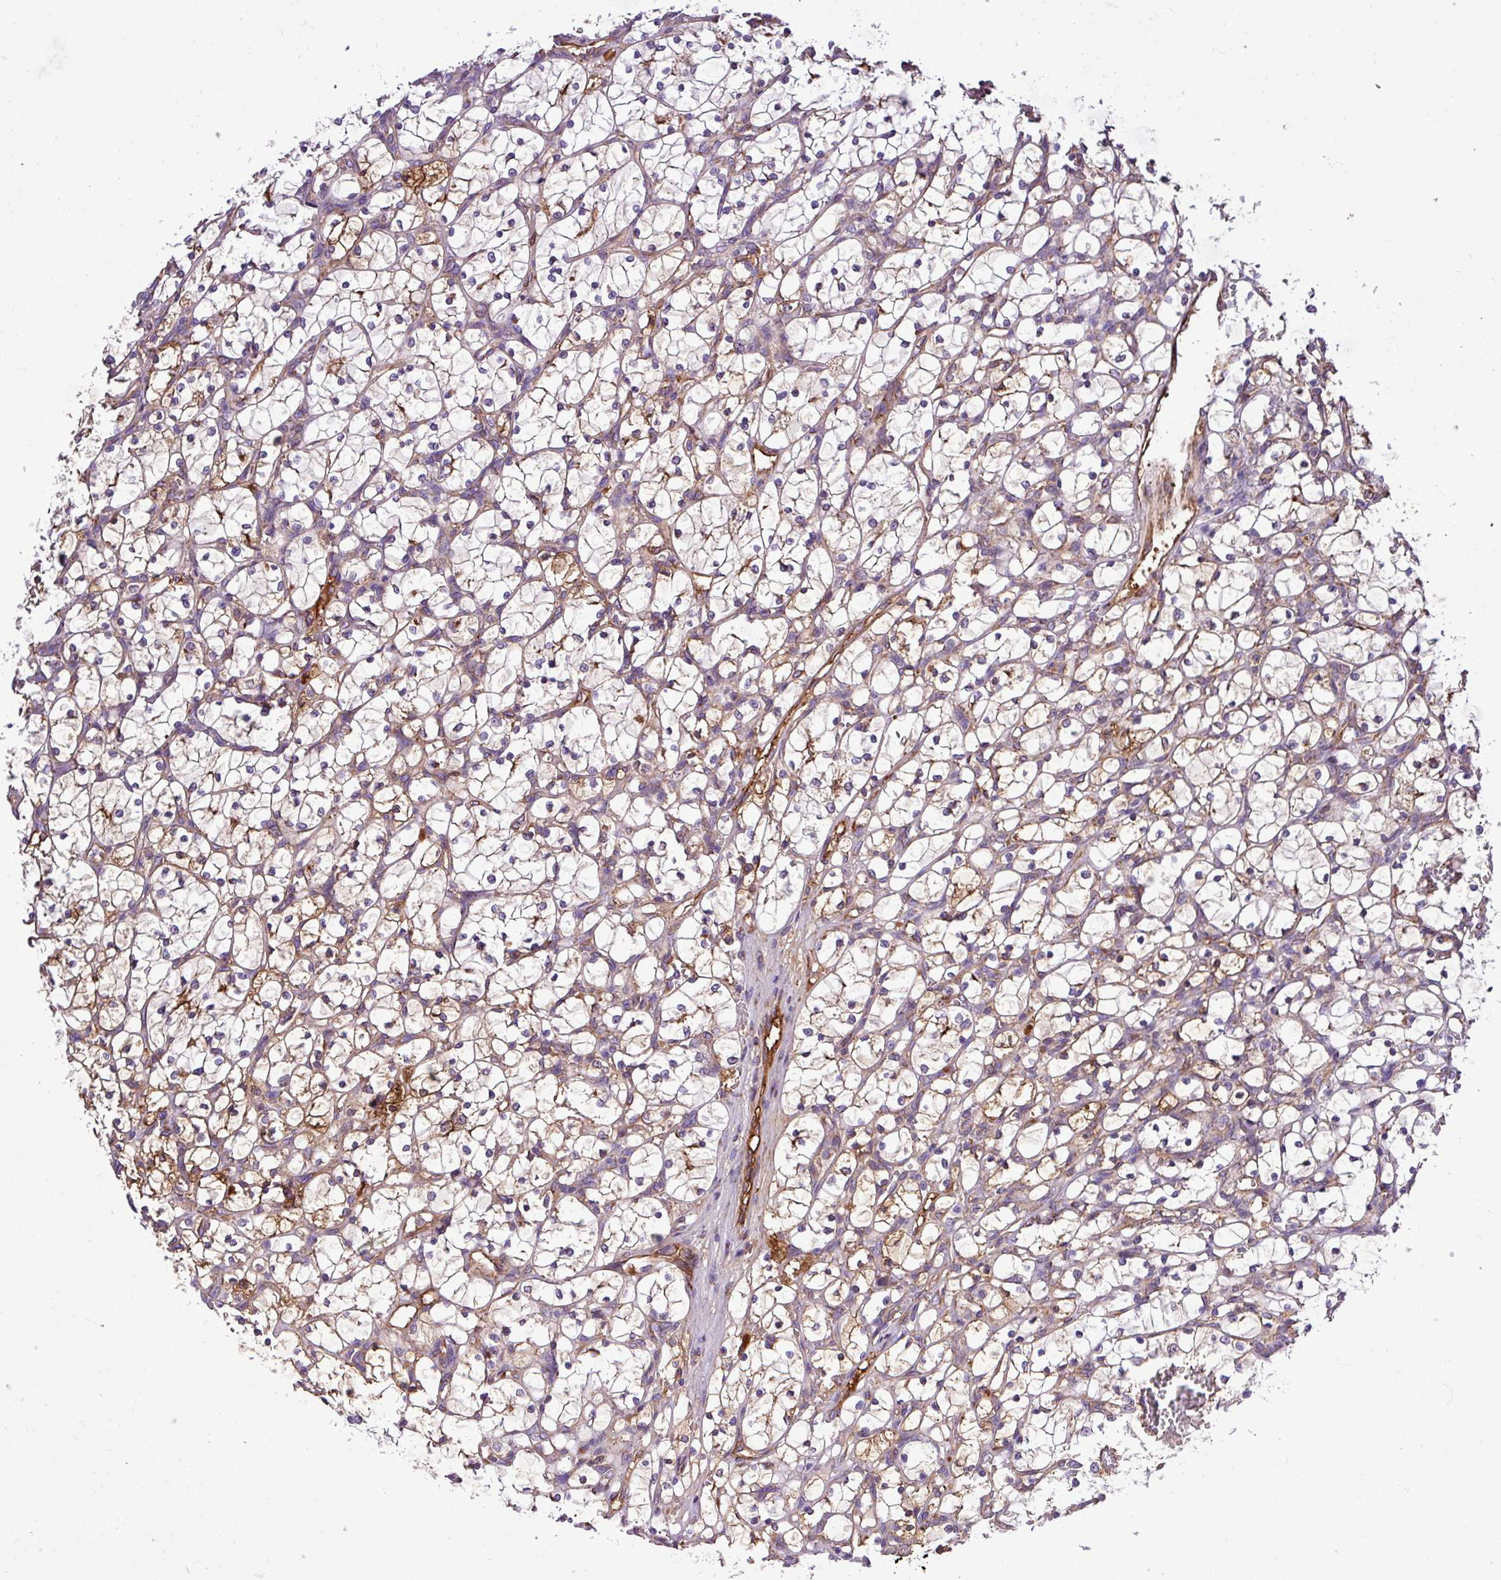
{"staining": {"intensity": "weak", "quantity": ">75%", "location": "cytoplasmic/membranous"}, "tissue": "renal cancer", "cell_type": "Tumor cells", "image_type": "cancer", "snomed": [{"axis": "morphology", "description": "Adenocarcinoma, NOS"}, {"axis": "topography", "description": "Kidney"}], "caption": "Immunohistochemical staining of renal adenocarcinoma shows weak cytoplasmic/membranous protein staining in about >75% of tumor cells.", "gene": "CWH43", "patient": {"sex": "female", "age": 69}}